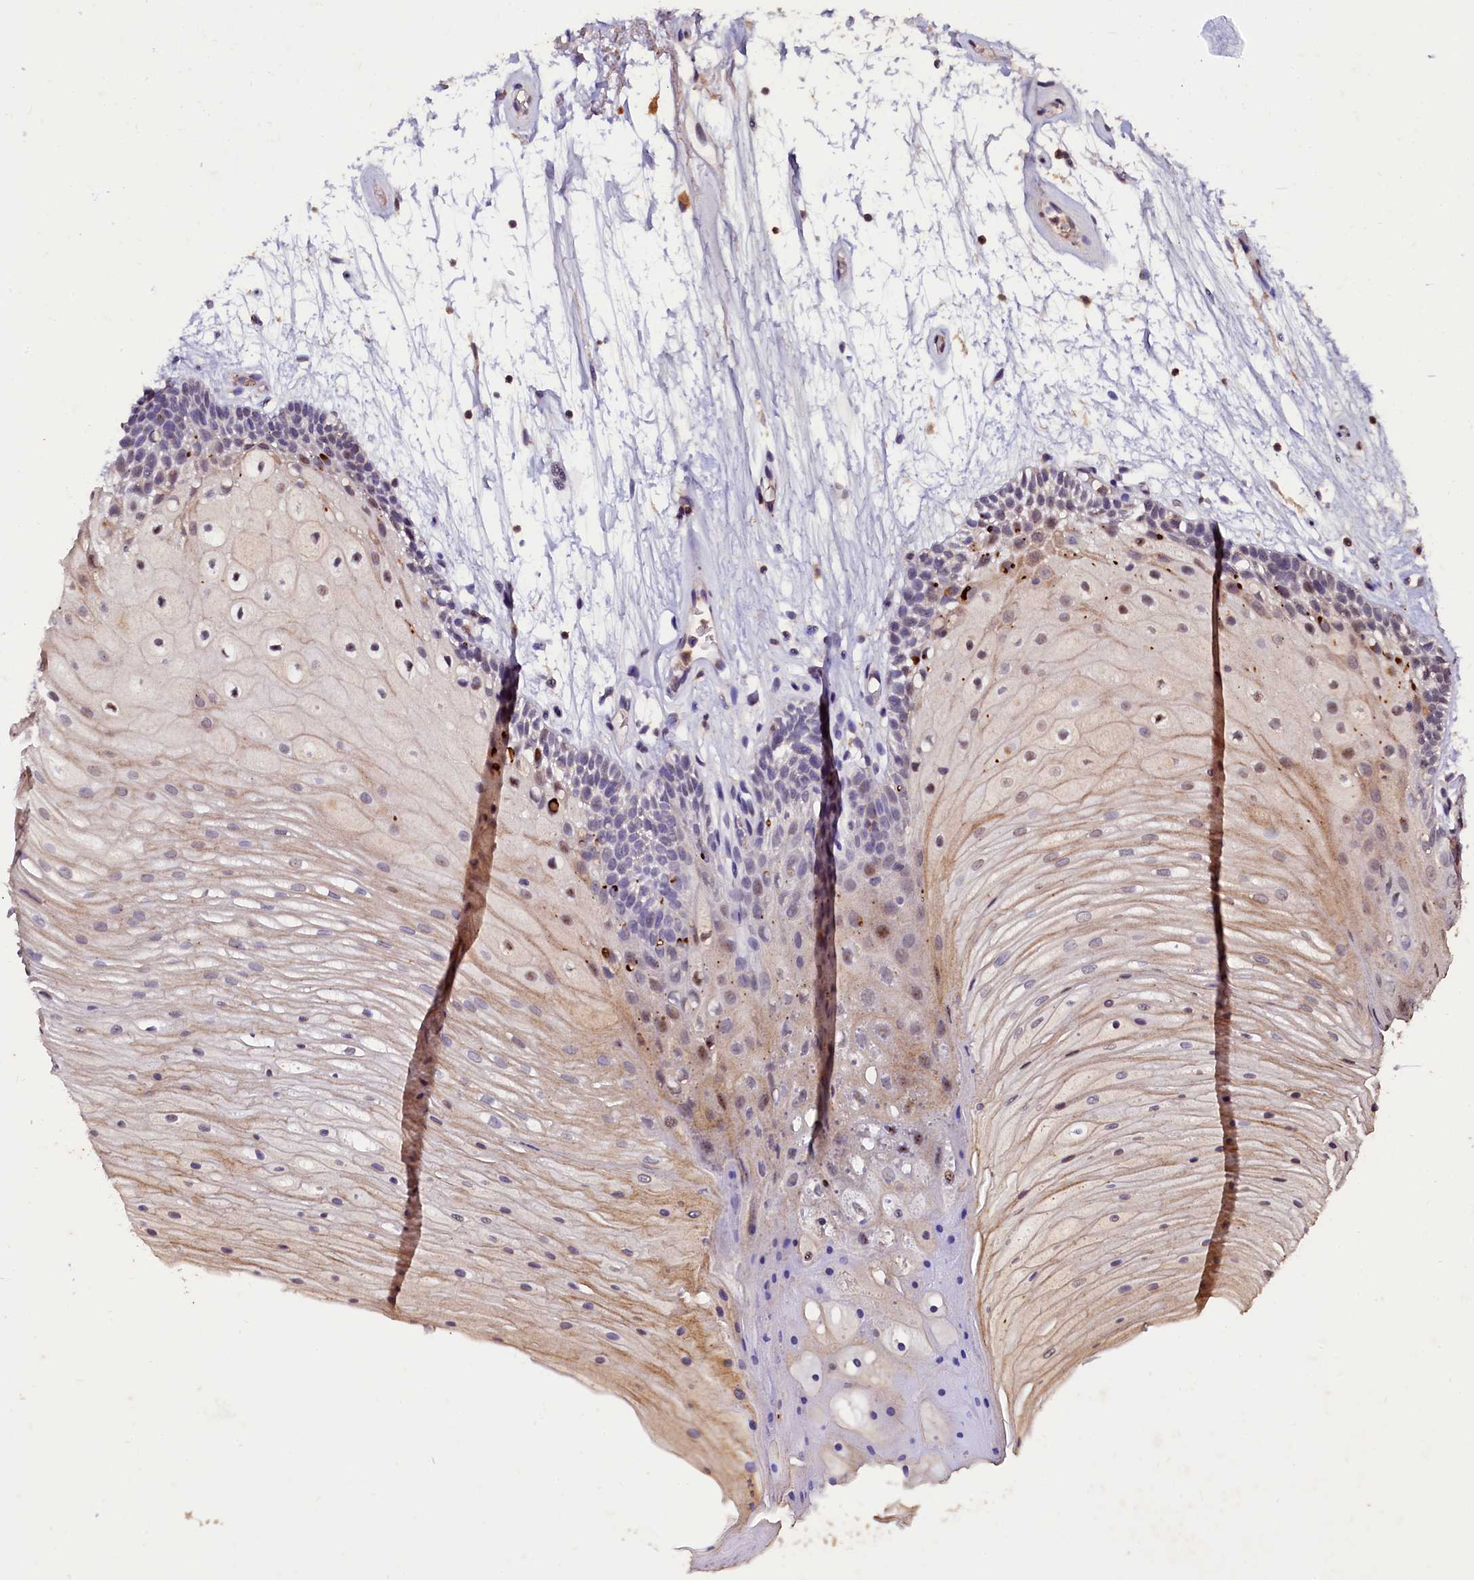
{"staining": {"intensity": "weak", "quantity": "25%-75%", "location": "cytoplasmic/membranous,nuclear"}, "tissue": "oral mucosa", "cell_type": "Squamous epithelial cells", "image_type": "normal", "snomed": [{"axis": "morphology", "description": "Normal tissue, NOS"}, {"axis": "topography", "description": "Oral tissue"}], "caption": "Immunohistochemistry (IHC) micrograph of benign oral mucosa stained for a protein (brown), which shows low levels of weak cytoplasmic/membranous,nuclear staining in about 25%-75% of squamous epithelial cells.", "gene": "CSTPP1", "patient": {"sex": "female", "age": 80}}